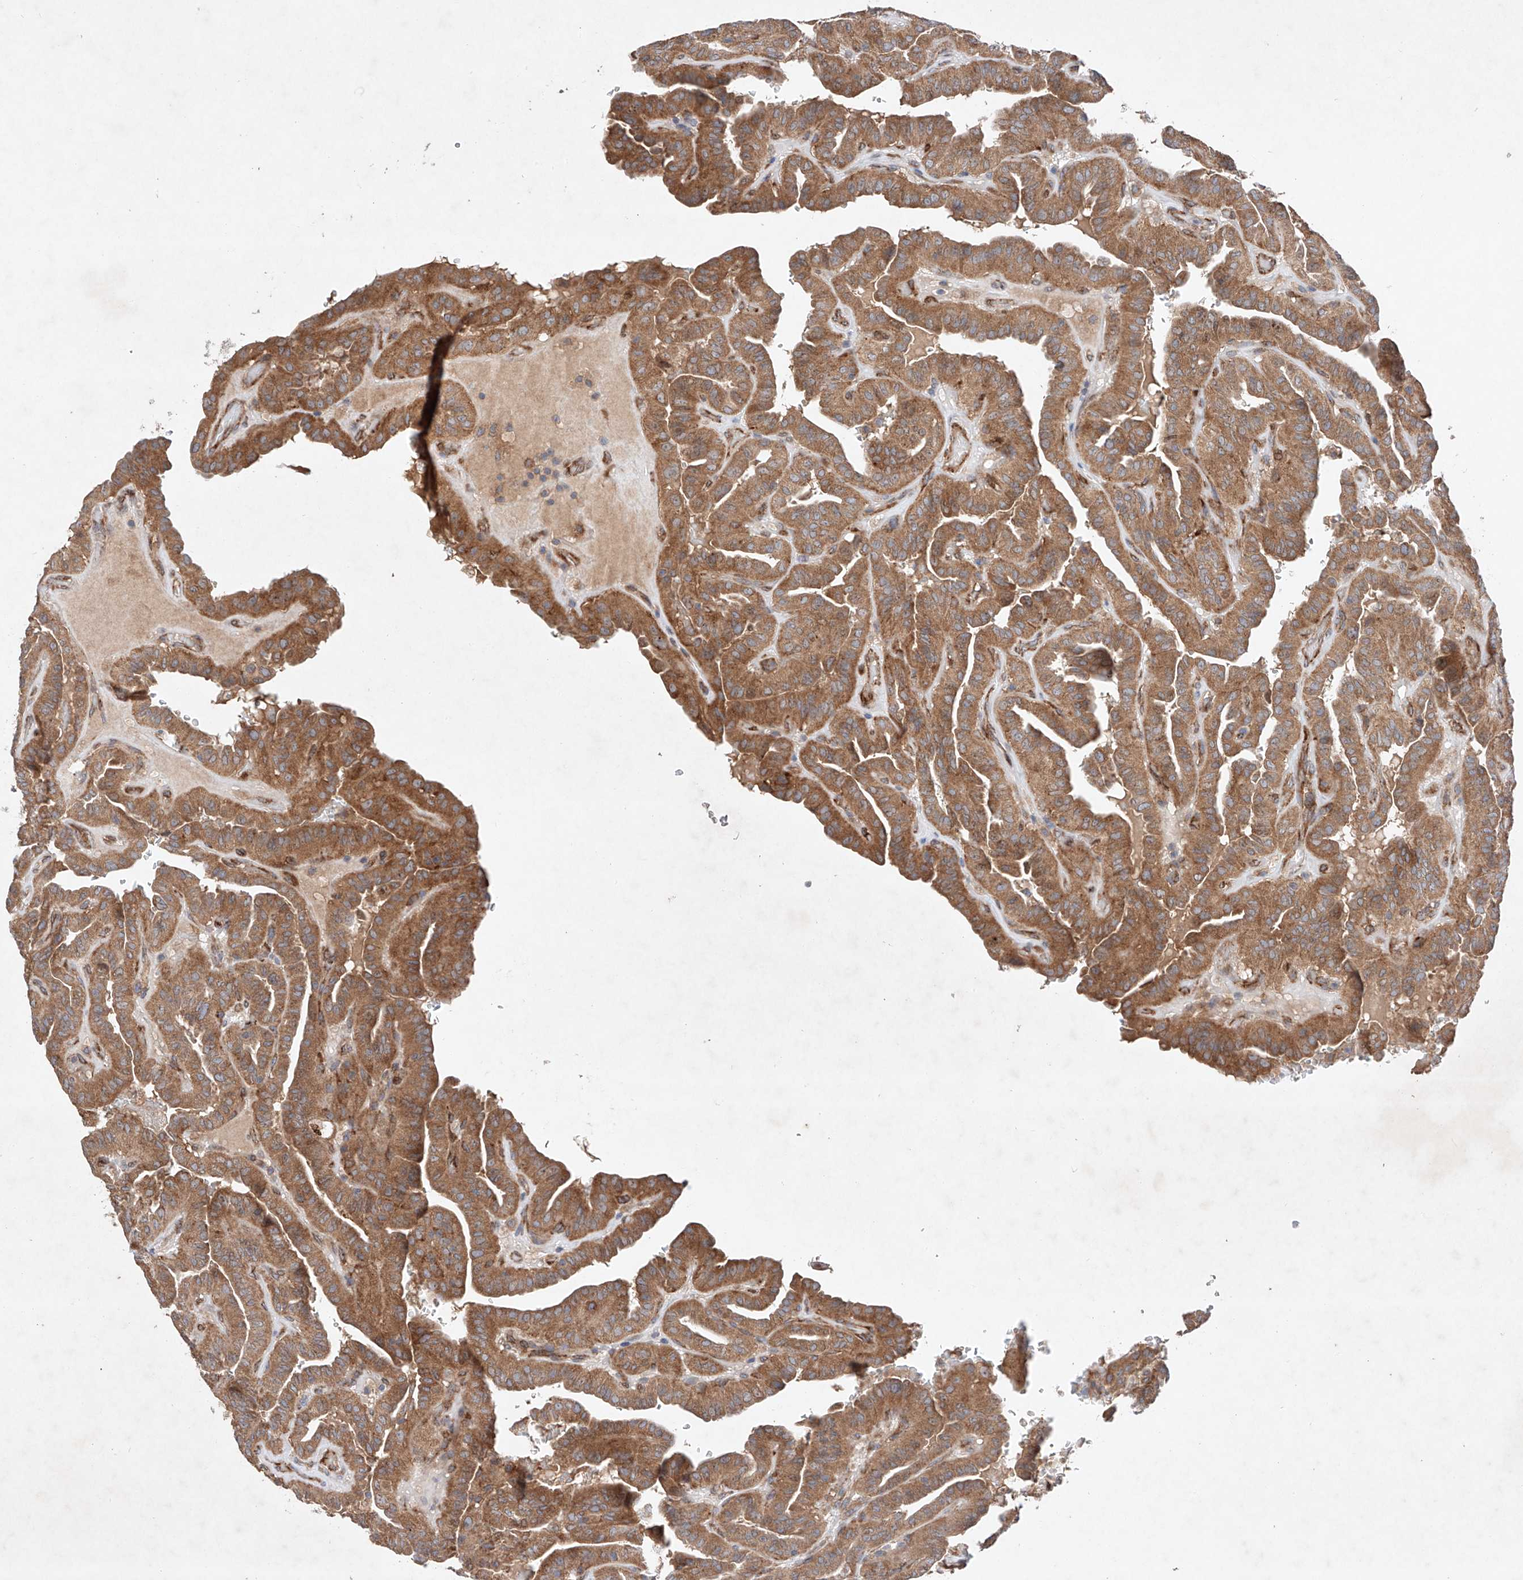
{"staining": {"intensity": "moderate", "quantity": ">75%", "location": "cytoplasmic/membranous"}, "tissue": "thyroid cancer", "cell_type": "Tumor cells", "image_type": "cancer", "snomed": [{"axis": "morphology", "description": "Papillary adenocarcinoma, NOS"}, {"axis": "topography", "description": "Thyroid gland"}], "caption": "An image showing moderate cytoplasmic/membranous positivity in about >75% of tumor cells in thyroid cancer (papillary adenocarcinoma), as visualized by brown immunohistochemical staining.", "gene": "FASTK", "patient": {"sex": "male", "age": 77}}